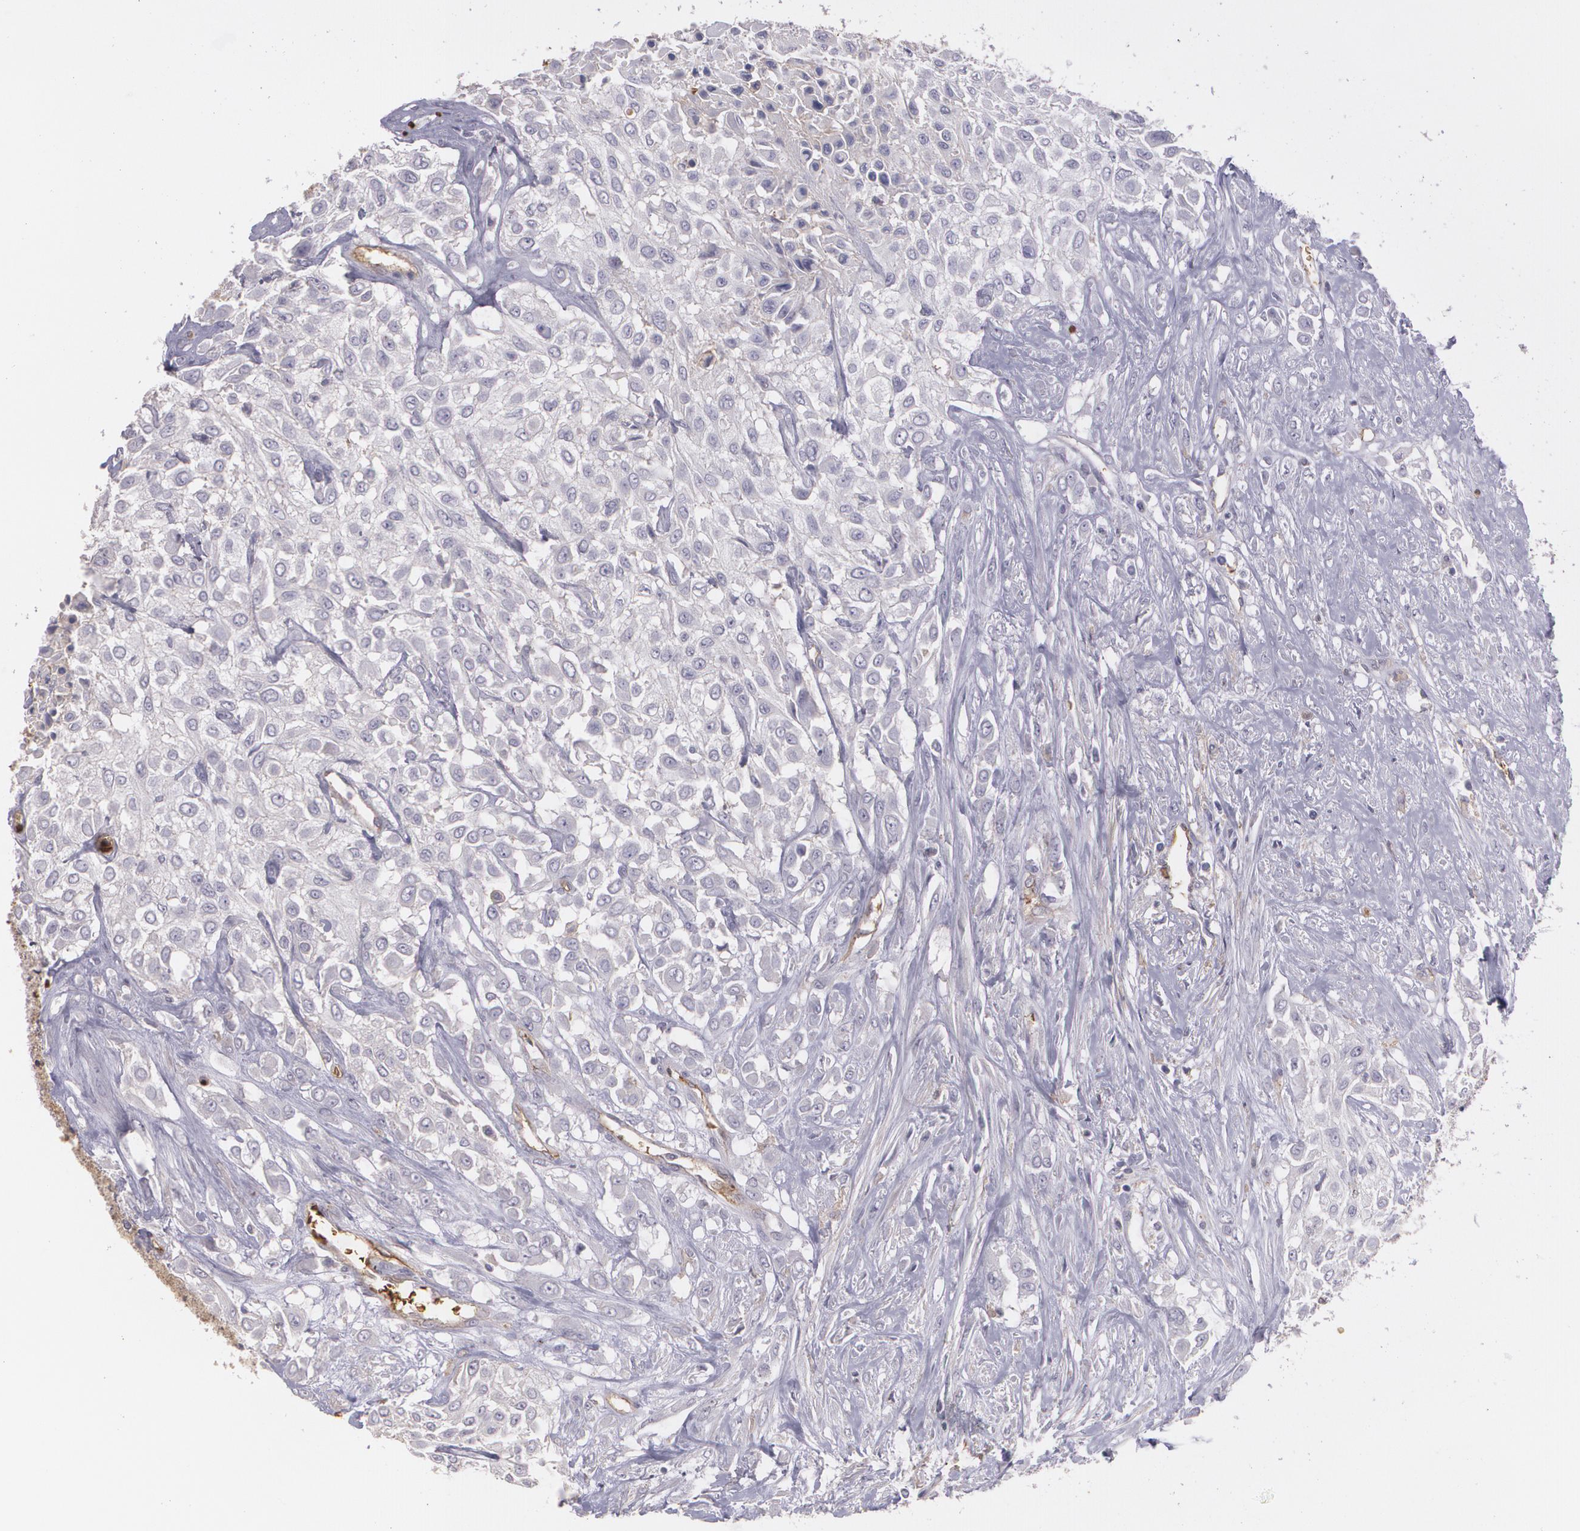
{"staining": {"intensity": "negative", "quantity": "none", "location": "none"}, "tissue": "urothelial cancer", "cell_type": "Tumor cells", "image_type": "cancer", "snomed": [{"axis": "morphology", "description": "Urothelial carcinoma, High grade"}, {"axis": "topography", "description": "Urinary bladder"}], "caption": "Tumor cells are negative for protein expression in human urothelial carcinoma (high-grade).", "gene": "ACE", "patient": {"sex": "male", "age": 57}}